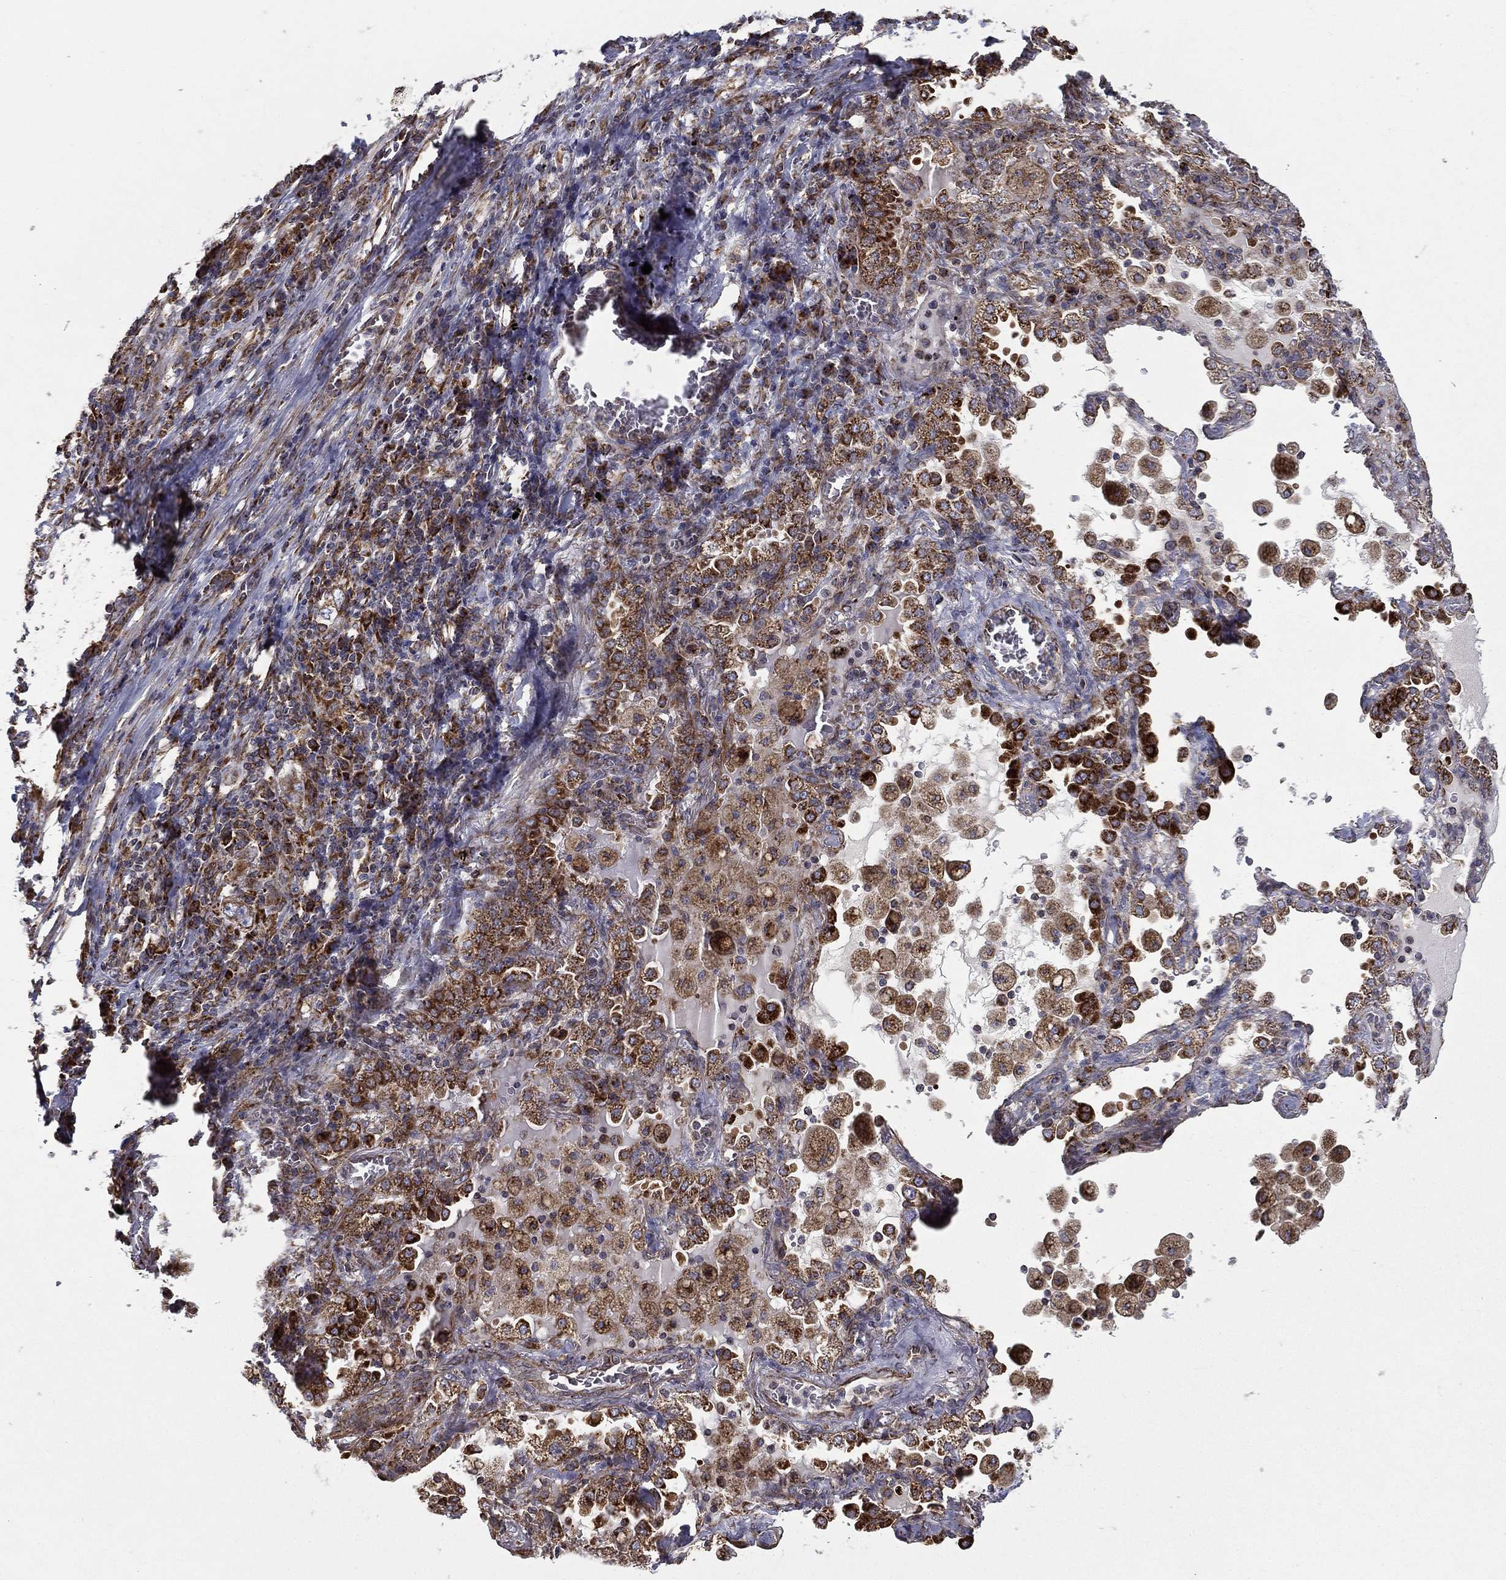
{"staining": {"intensity": "strong", "quantity": ">75%", "location": "cytoplasmic/membranous"}, "tissue": "lung cancer", "cell_type": "Tumor cells", "image_type": "cancer", "snomed": [{"axis": "morphology", "description": "Adenocarcinoma, NOS"}, {"axis": "topography", "description": "Lung"}], "caption": "Tumor cells exhibit high levels of strong cytoplasmic/membranous staining in about >75% of cells in human lung cancer.", "gene": "MT-CYB", "patient": {"sex": "female", "age": 61}}